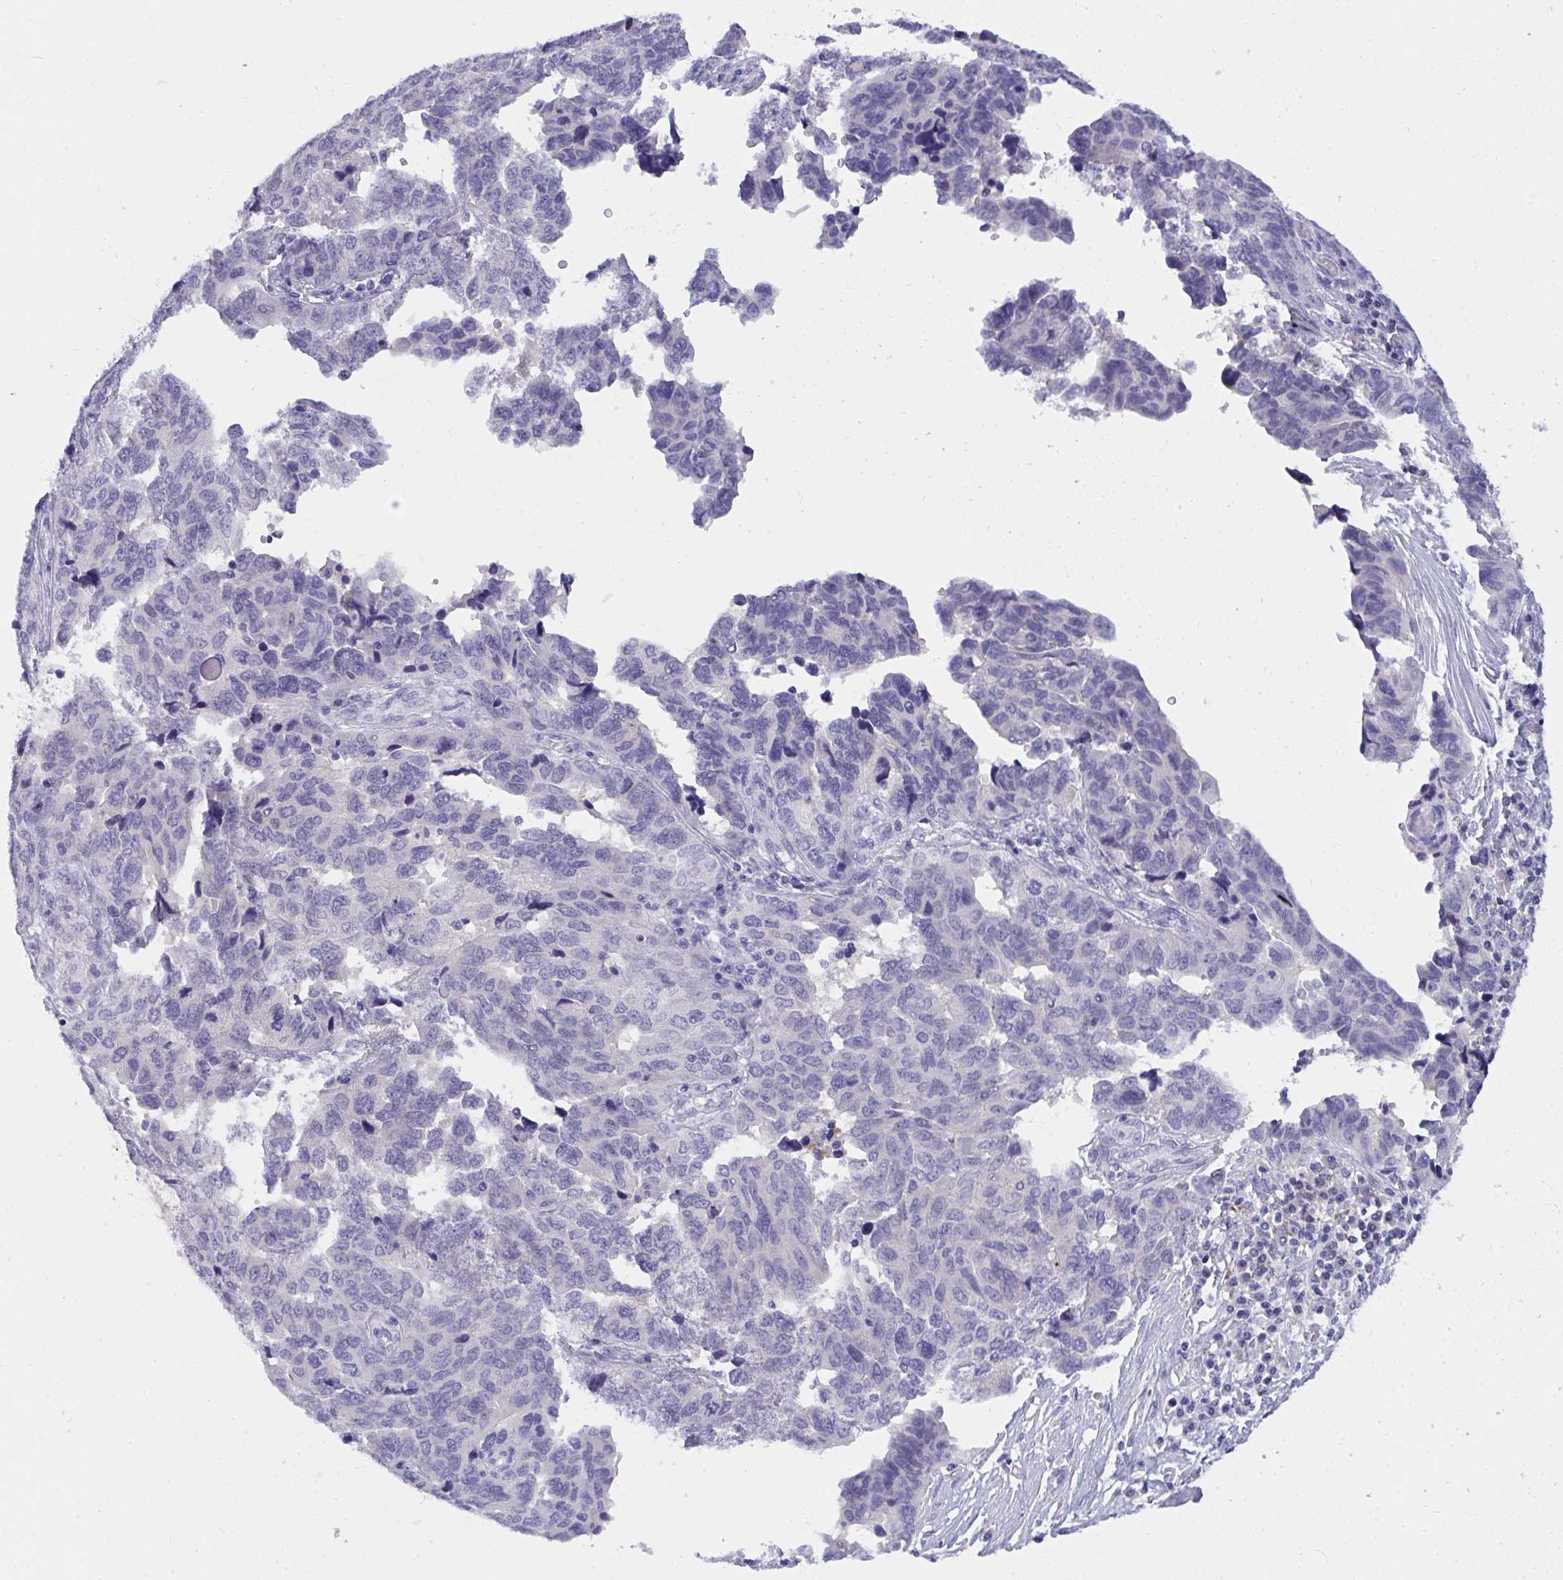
{"staining": {"intensity": "negative", "quantity": "none", "location": "none"}, "tissue": "ovarian cancer", "cell_type": "Tumor cells", "image_type": "cancer", "snomed": [{"axis": "morphology", "description": "Cystadenocarcinoma, serous, NOS"}, {"axis": "topography", "description": "Ovary"}], "caption": "DAB (3,3'-diaminobenzidine) immunohistochemical staining of ovarian serous cystadenocarcinoma exhibits no significant positivity in tumor cells.", "gene": "SEMA6B", "patient": {"sex": "female", "age": 64}}